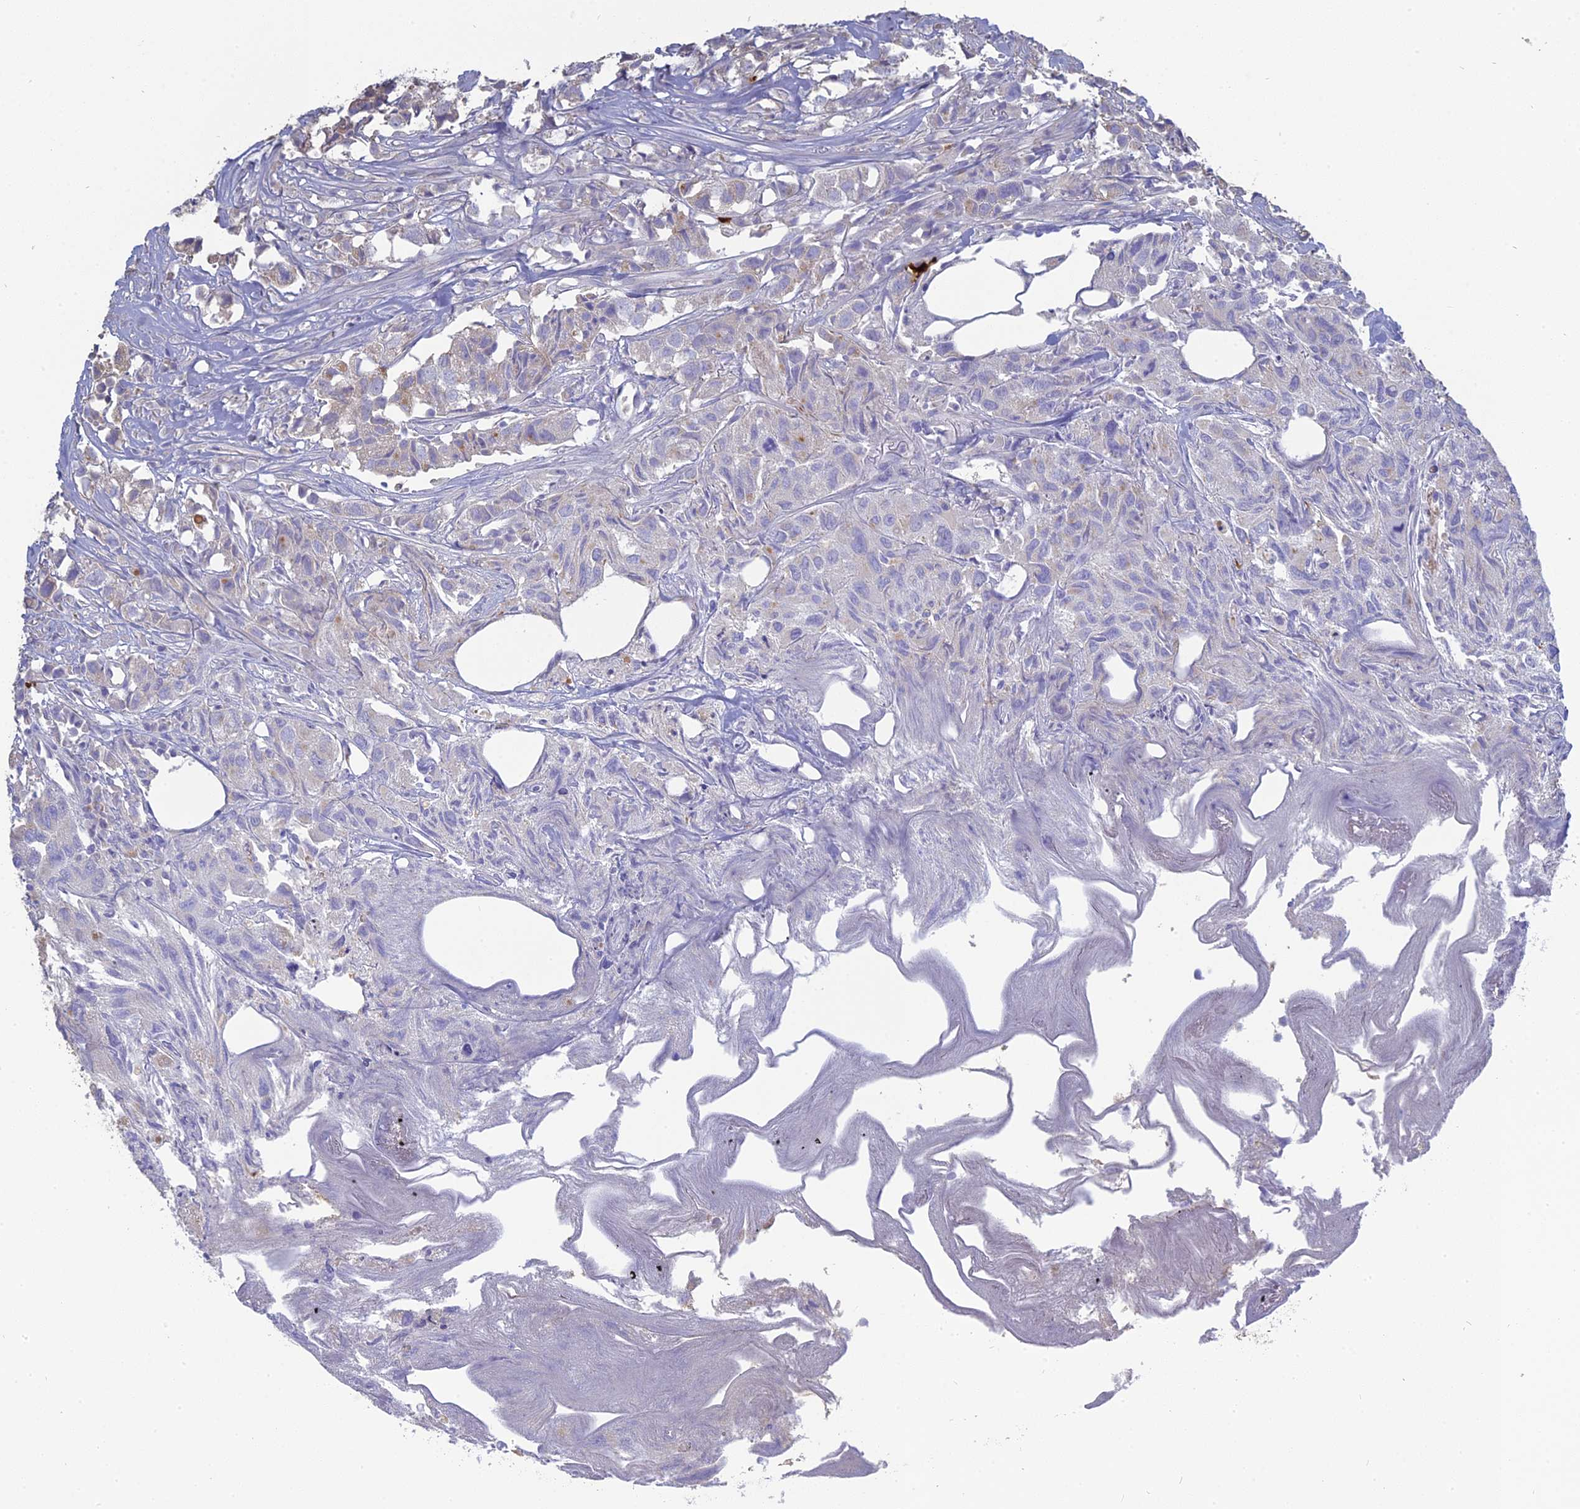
{"staining": {"intensity": "moderate", "quantity": "25%-75%", "location": "cytoplasmic/membranous"}, "tissue": "urothelial cancer", "cell_type": "Tumor cells", "image_type": "cancer", "snomed": [{"axis": "morphology", "description": "Urothelial carcinoma, High grade"}, {"axis": "topography", "description": "Urinary bladder"}], "caption": "Immunohistochemical staining of human urothelial cancer displays medium levels of moderate cytoplasmic/membranous positivity in about 25%-75% of tumor cells.", "gene": "SFT2D2", "patient": {"sex": "female", "age": 75}}